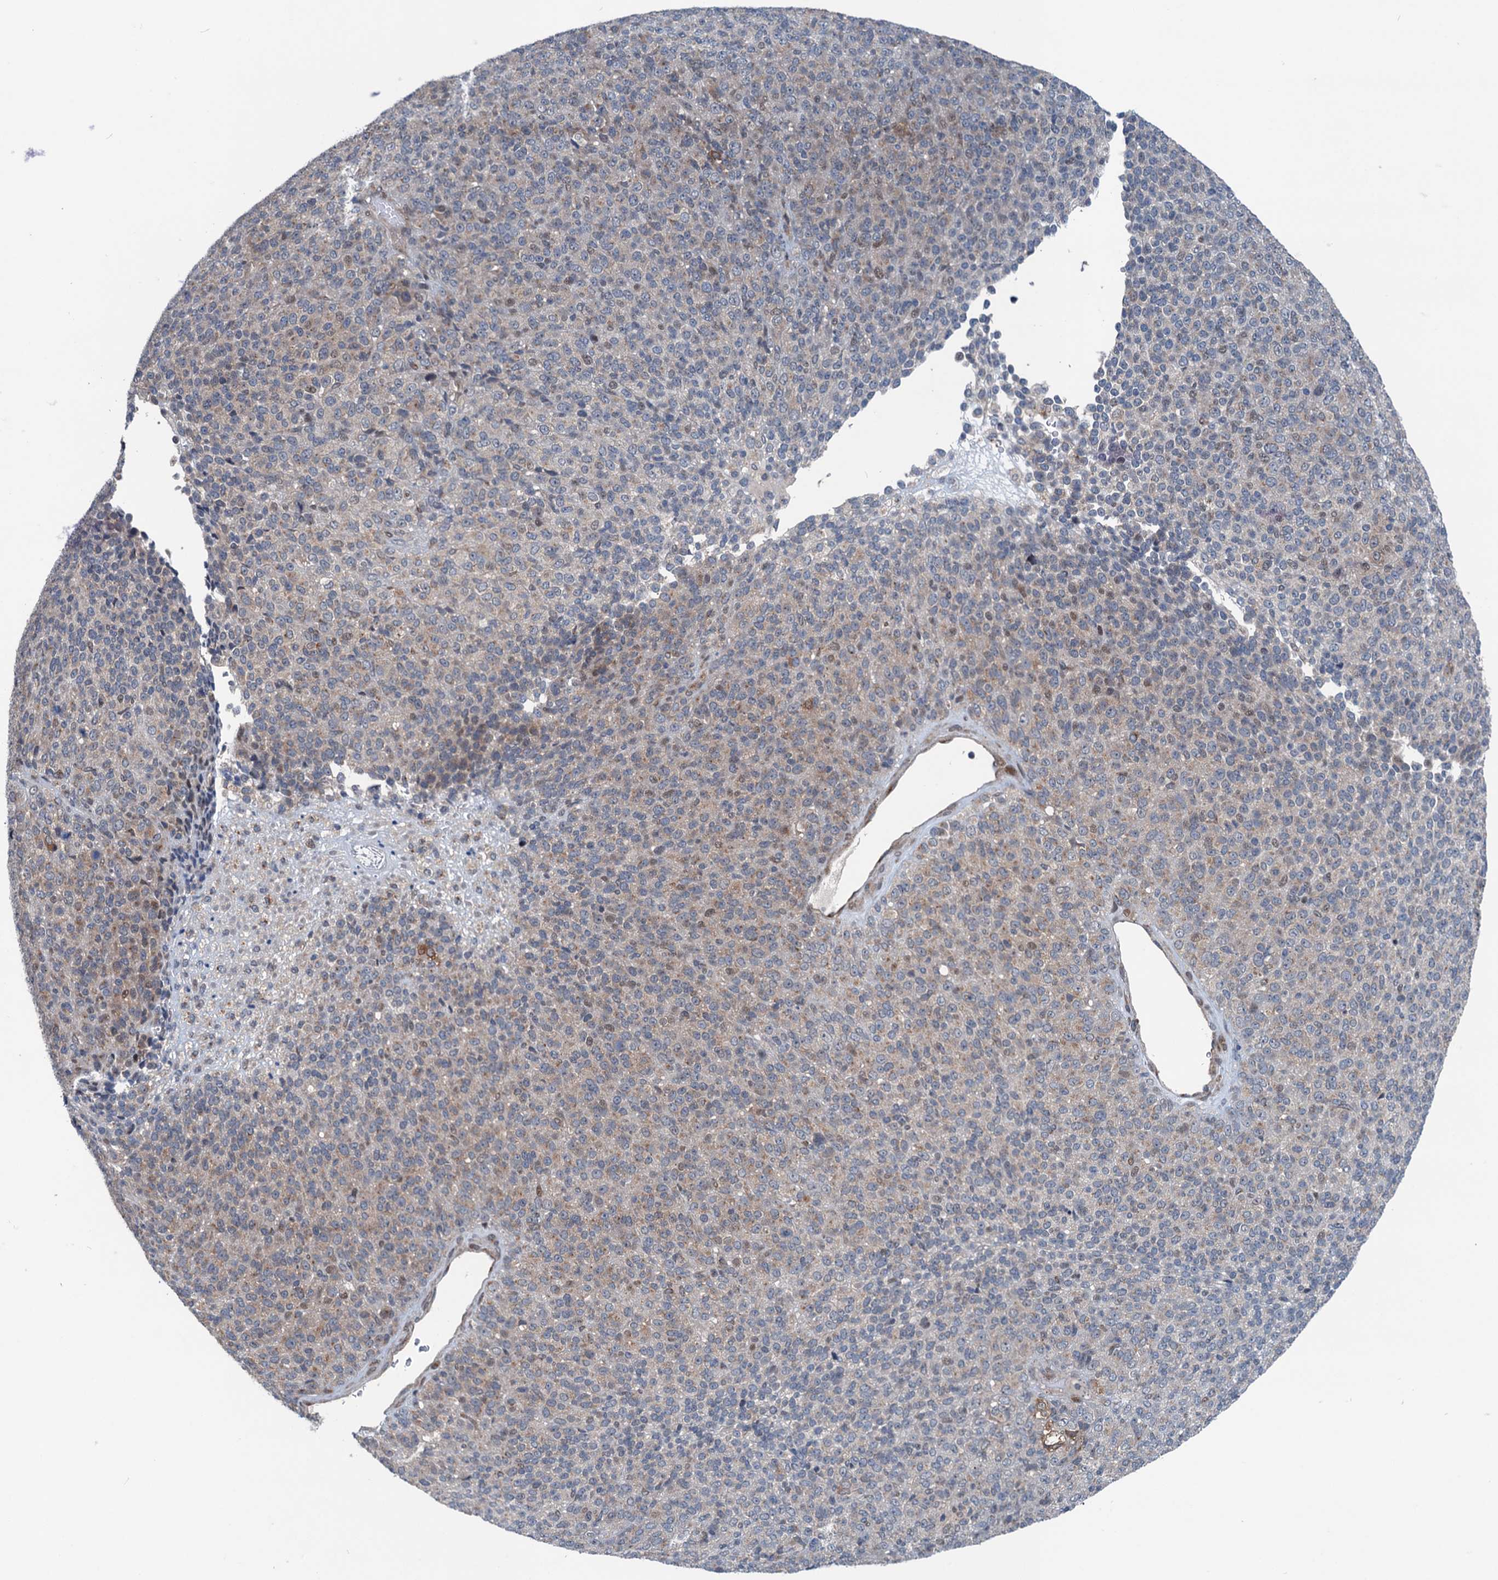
{"staining": {"intensity": "weak", "quantity": "<25%", "location": "cytoplasmic/membranous"}, "tissue": "melanoma", "cell_type": "Tumor cells", "image_type": "cancer", "snomed": [{"axis": "morphology", "description": "Malignant melanoma, Metastatic site"}, {"axis": "topography", "description": "Brain"}], "caption": "Immunohistochemistry photomicrograph of human malignant melanoma (metastatic site) stained for a protein (brown), which reveals no staining in tumor cells.", "gene": "DYNC2I2", "patient": {"sex": "female", "age": 56}}